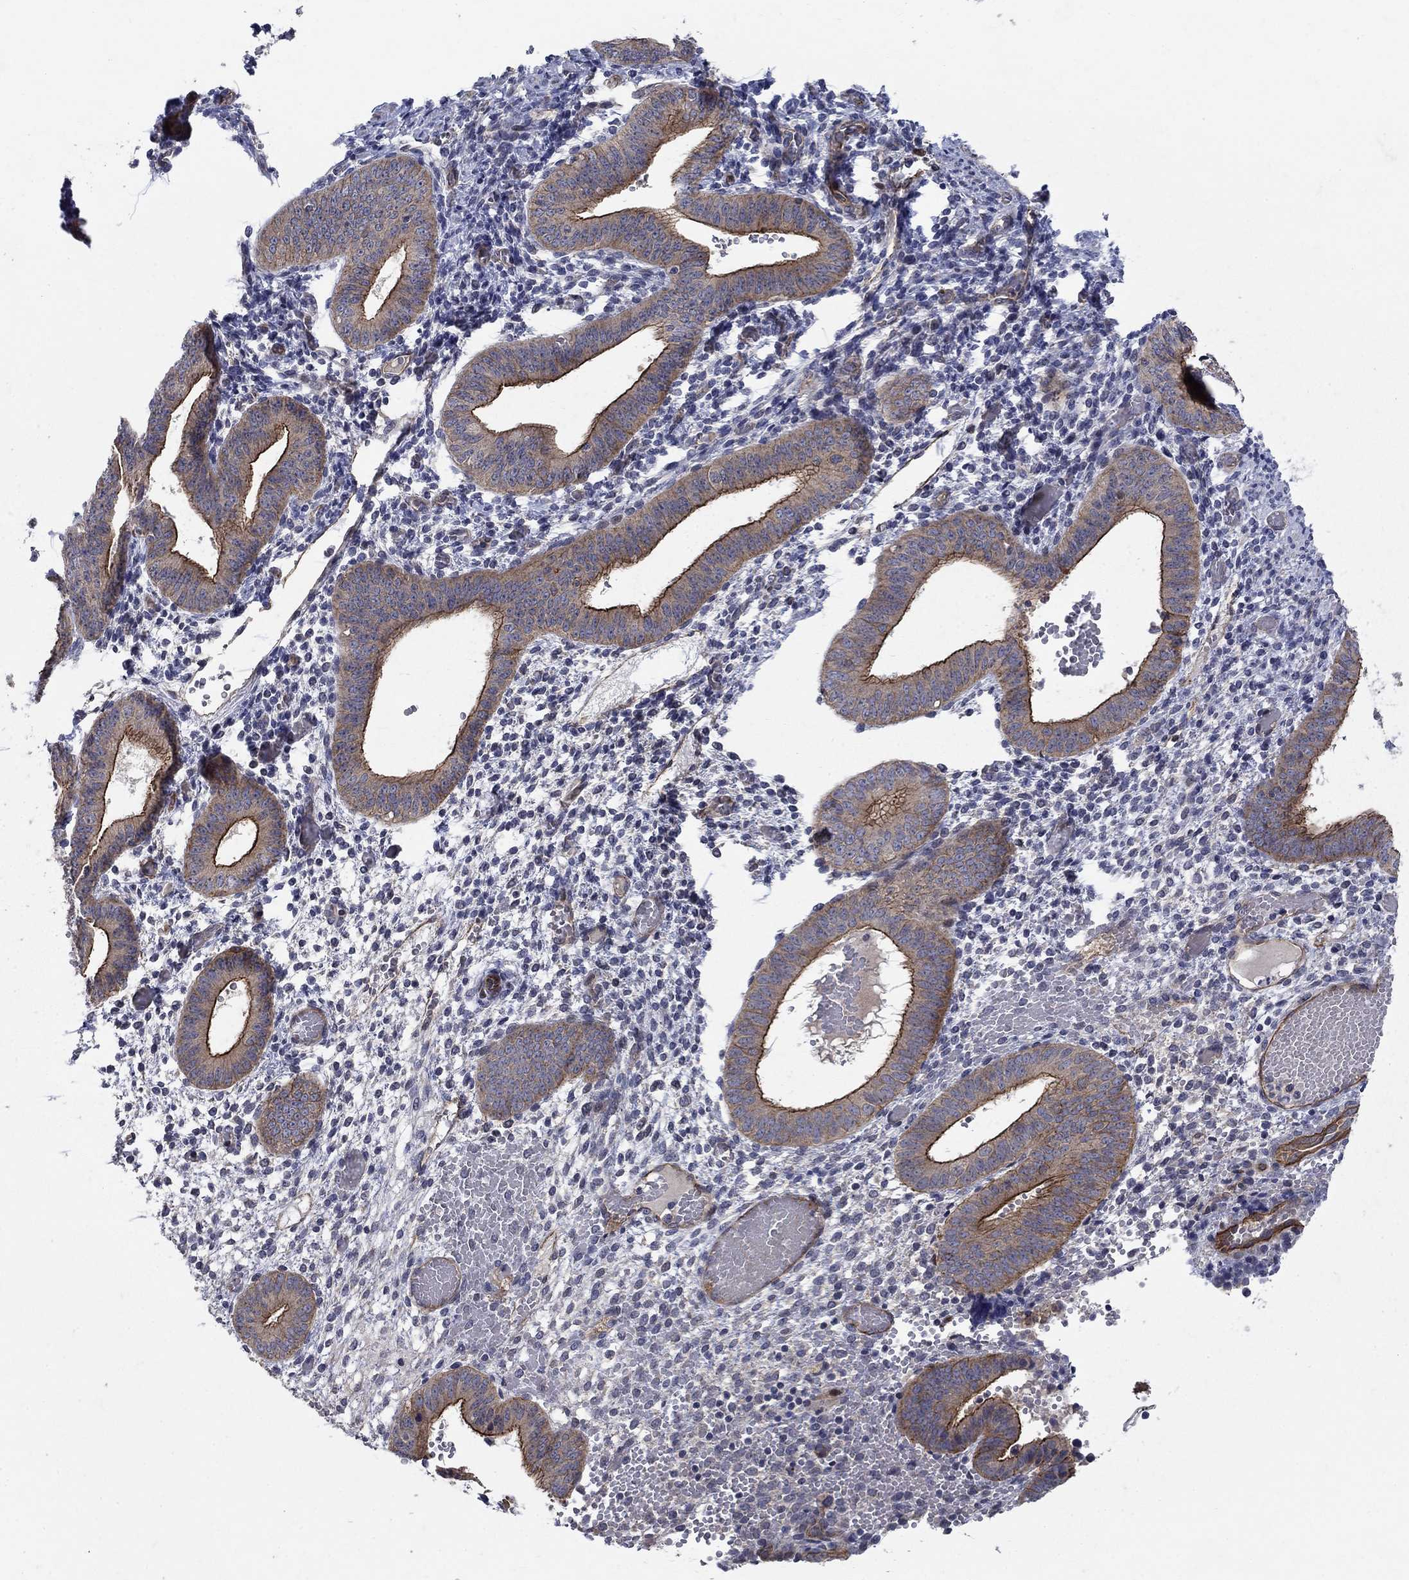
{"staining": {"intensity": "negative", "quantity": "none", "location": "none"}, "tissue": "endometrium", "cell_type": "Cells in endometrial stroma", "image_type": "normal", "snomed": [{"axis": "morphology", "description": "Normal tissue, NOS"}, {"axis": "topography", "description": "Endometrium"}], "caption": "High magnification brightfield microscopy of unremarkable endometrium stained with DAB (brown) and counterstained with hematoxylin (blue): cells in endometrial stroma show no significant expression. (DAB (3,3'-diaminobenzidine) immunohistochemistry (IHC) with hematoxylin counter stain).", "gene": "SLC7A1", "patient": {"sex": "female", "age": 42}}